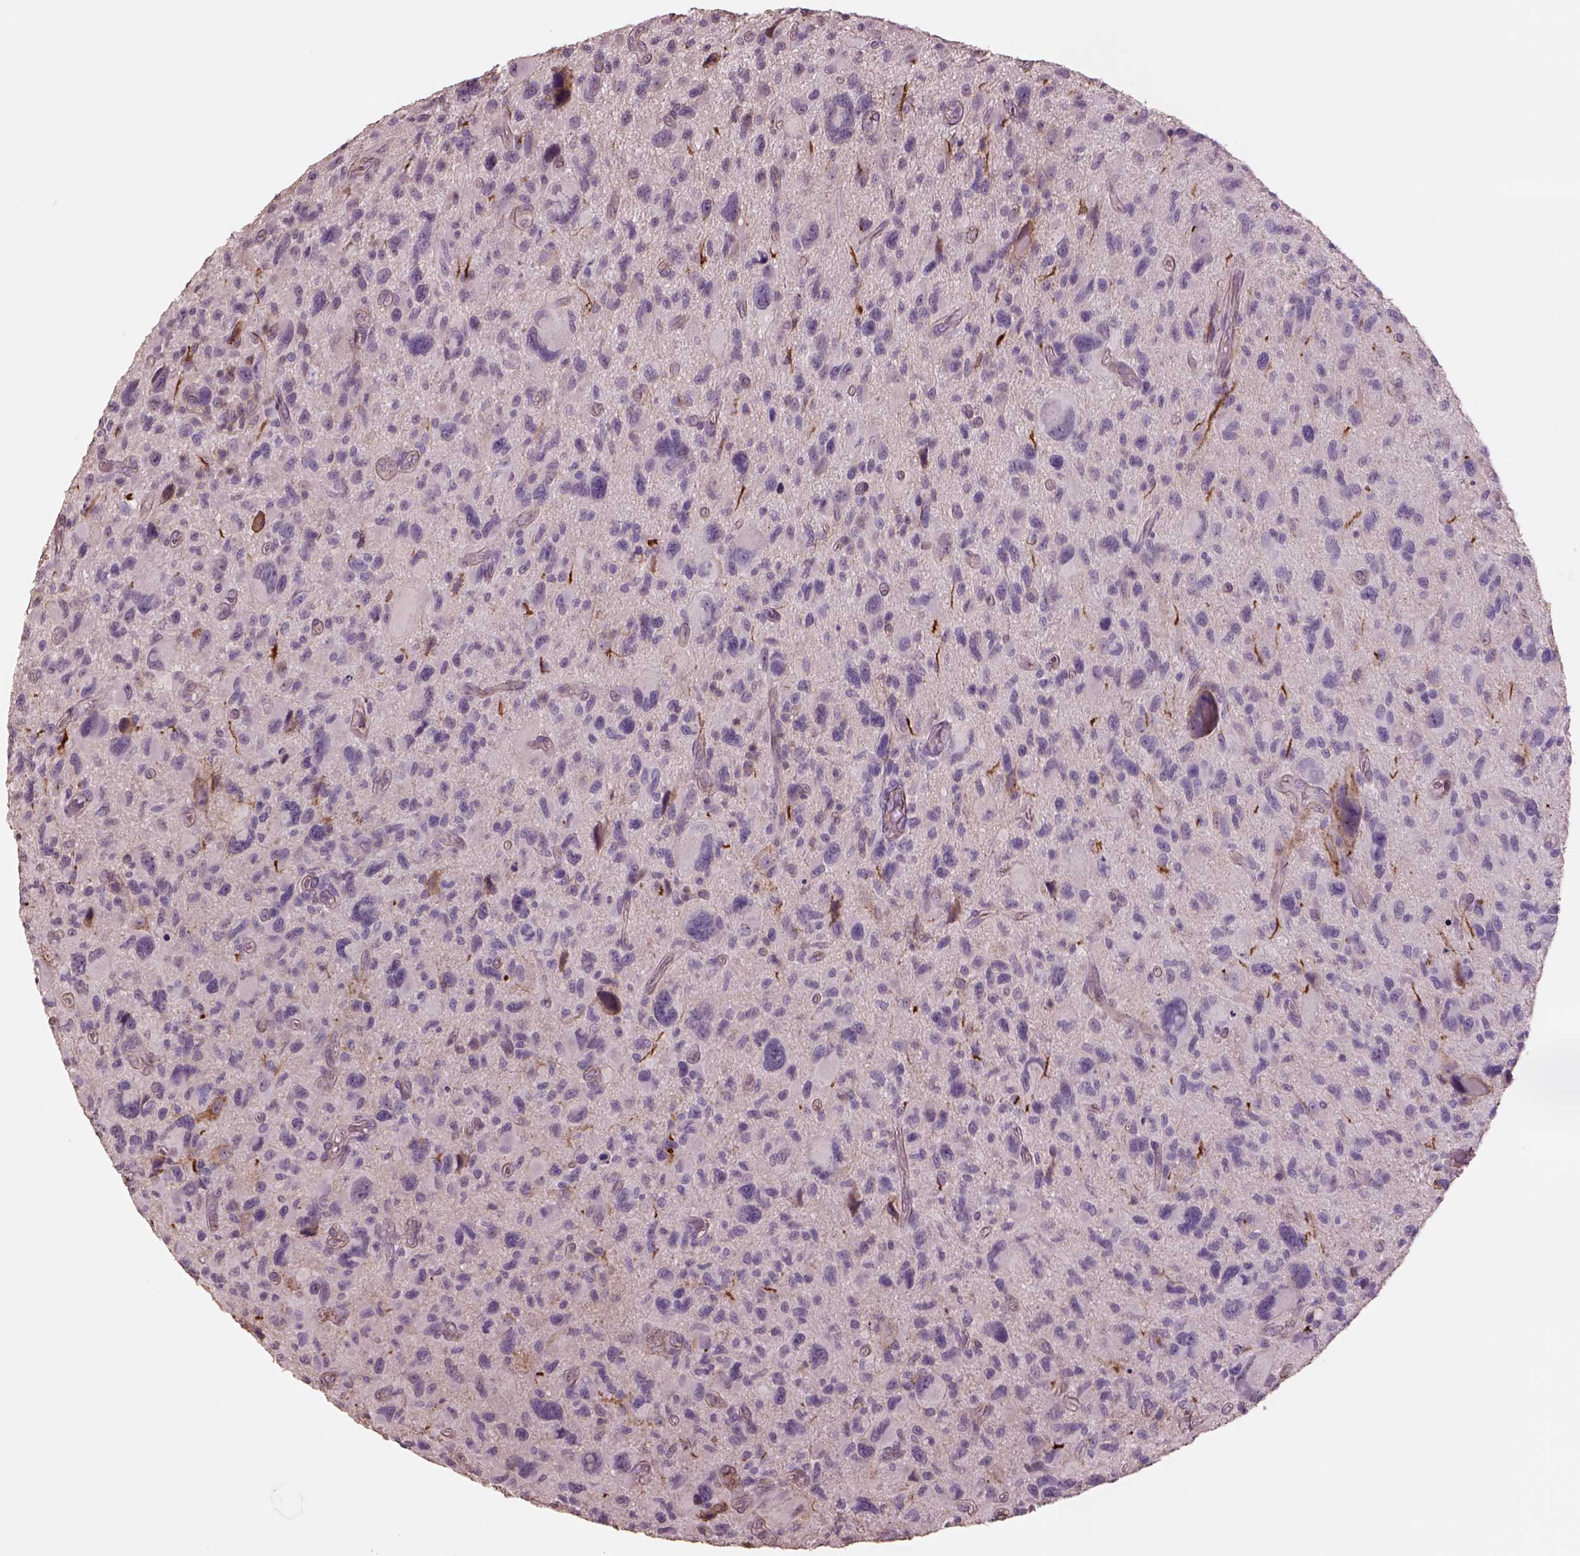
{"staining": {"intensity": "negative", "quantity": "none", "location": "none"}, "tissue": "glioma", "cell_type": "Tumor cells", "image_type": "cancer", "snomed": [{"axis": "morphology", "description": "Glioma, malignant, NOS"}, {"axis": "morphology", "description": "Glioma, malignant, High grade"}, {"axis": "topography", "description": "Brain"}], "caption": "There is no significant expression in tumor cells of malignant glioma.", "gene": "LIN7A", "patient": {"sex": "female", "age": 71}}